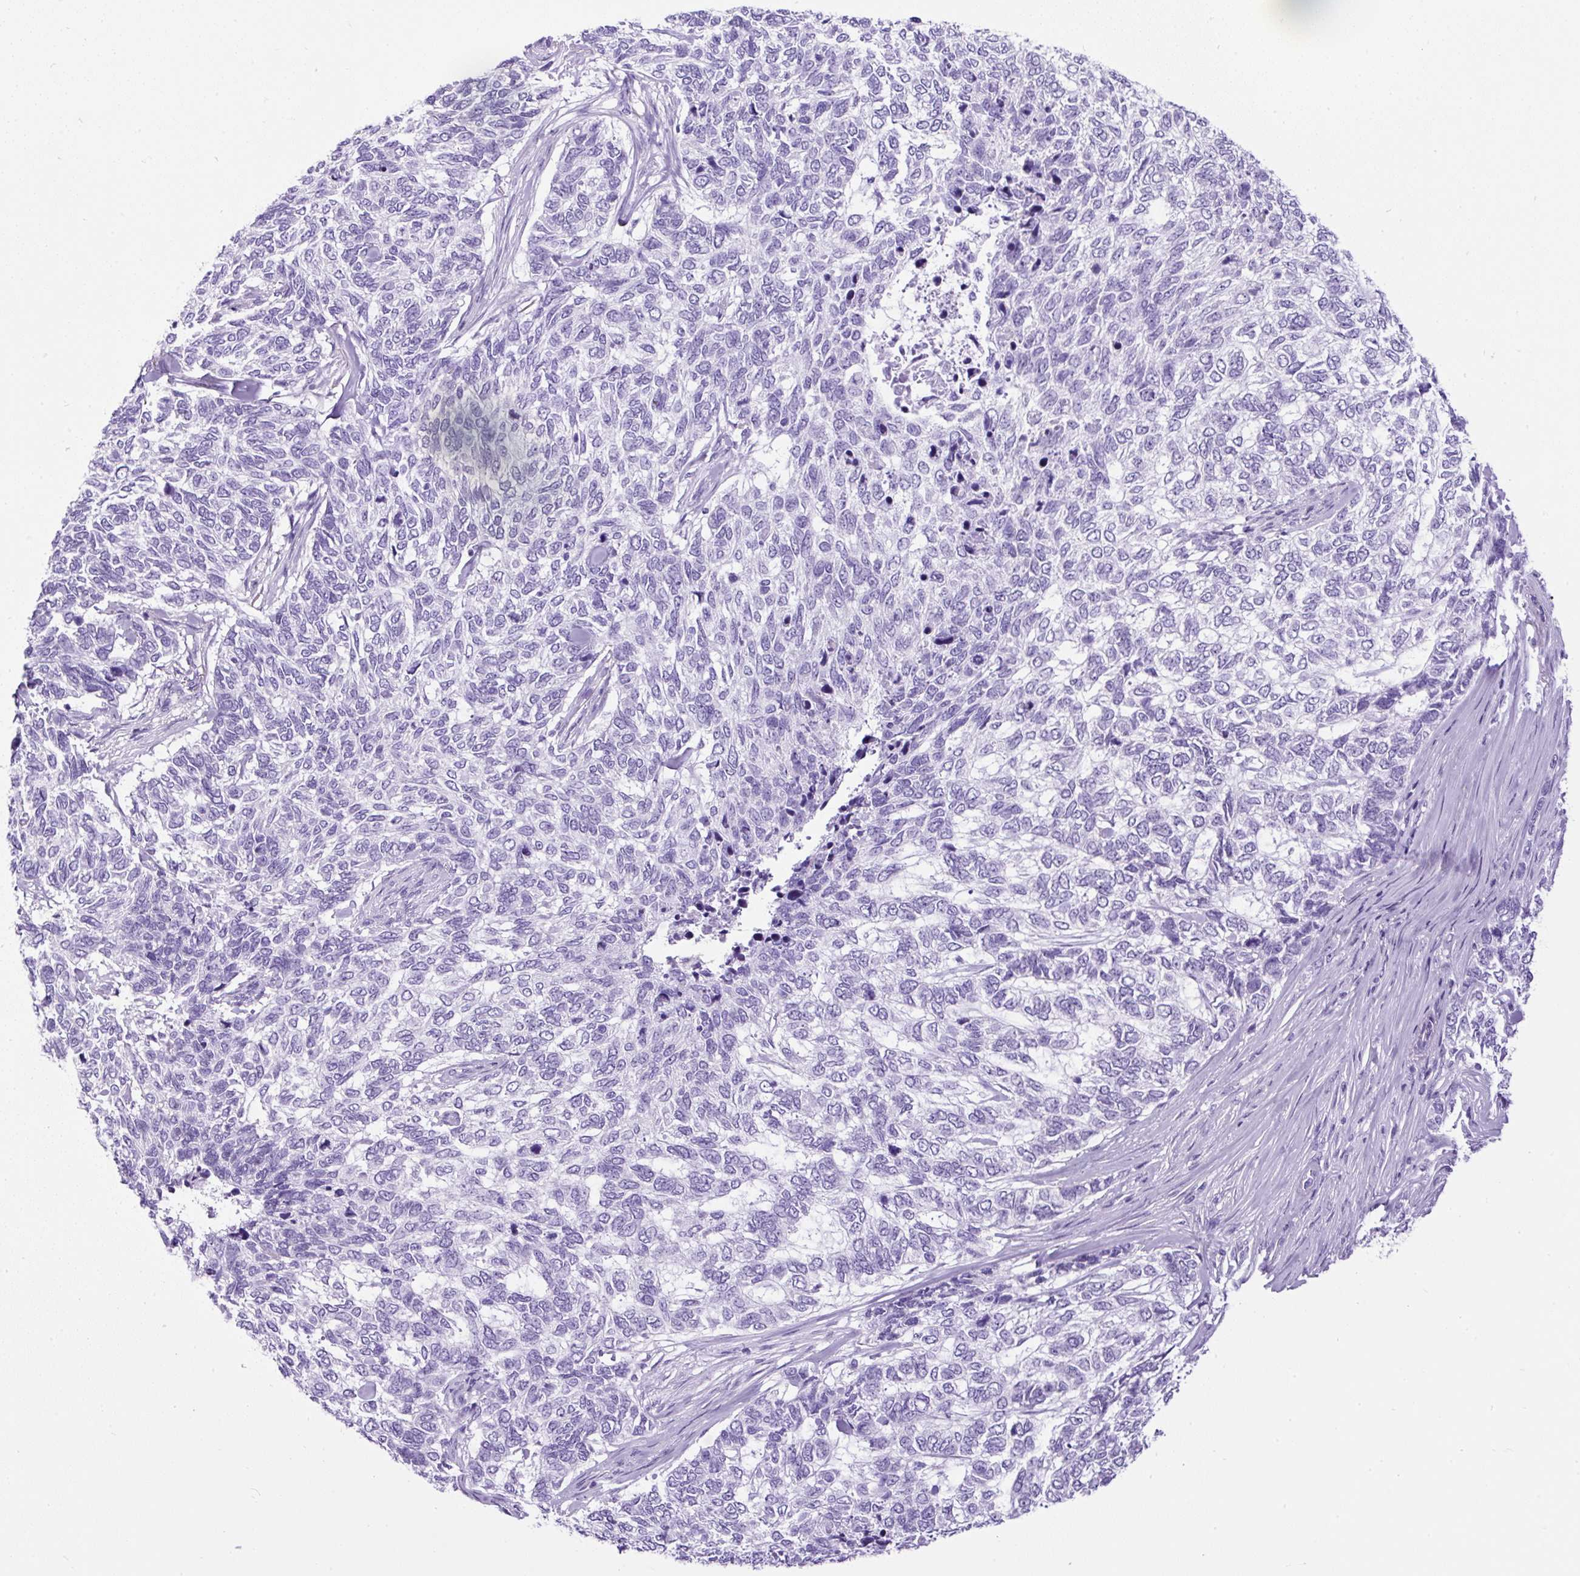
{"staining": {"intensity": "negative", "quantity": "none", "location": "none"}, "tissue": "skin cancer", "cell_type": "Tumor cells", "image_type": "cancer", "snomed": [{"axis": "morphology", "description": "Basal cell carcinoma"}, {"axis": "topography", "description": "Skin"}], "caption": "Tumor cells are negative for brown protein staining in basal cell carcinoma (skin).", "gene": "CEL", "patient": {"sex": "female", "age": 65}}